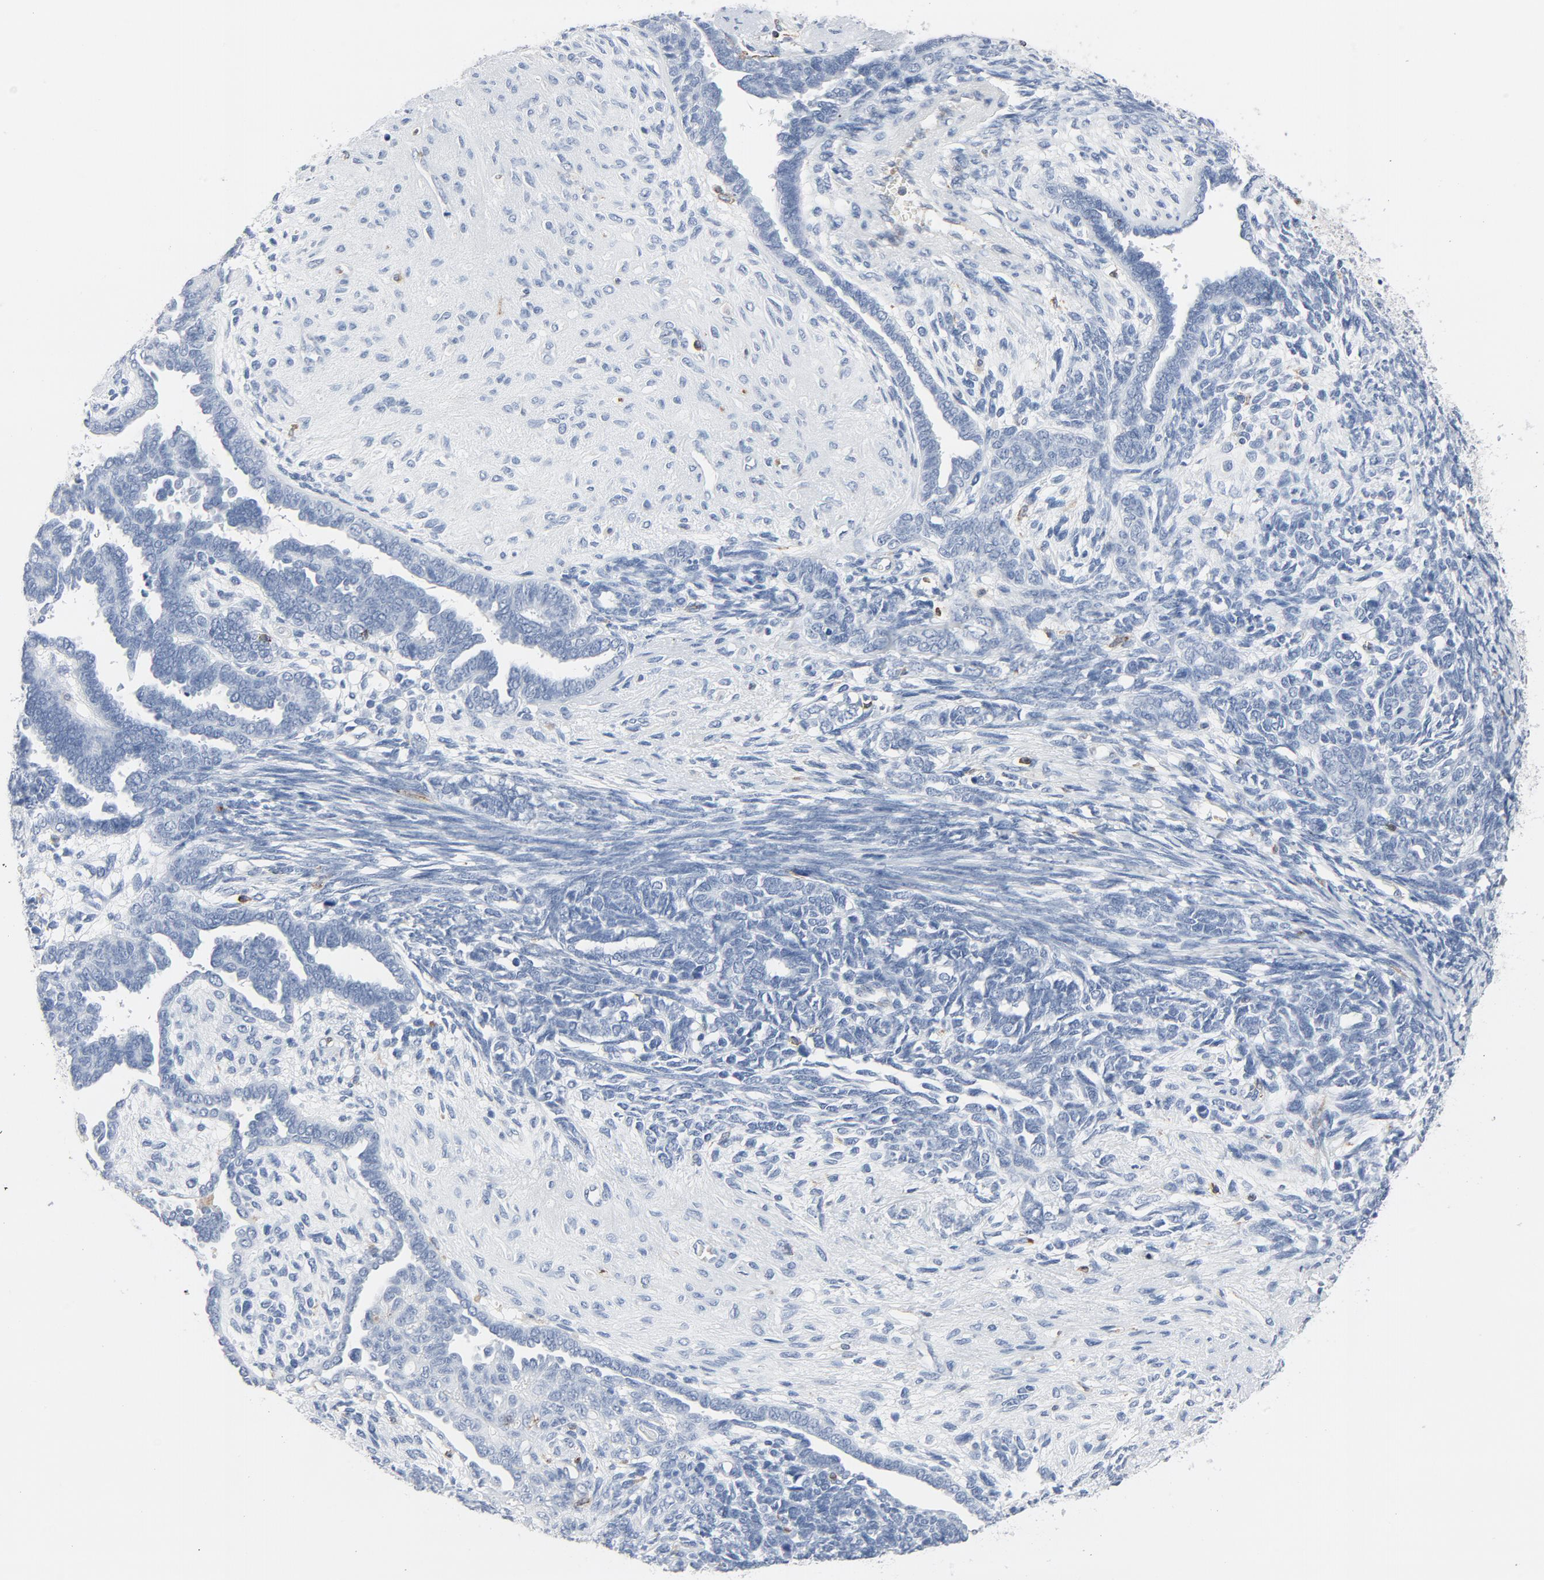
{"staining": {"intensity": "negative", "quantity": "none", "location": "none"}, "tissue": "endometrial cancer", "cell_type": "Tumor cells", "image_type": "cancer", "snomed": [{"axis": "morphology", "description": "Neoplasm, malignant, NOS"}, {"axis": "topography", "description": "Endometrium"}], "caption": "Tumor cells are negative for brown protein staining in endometrial cancer. (DAB (3,3'-diaminobenzidine) immunohistochemistry (IHC) with hematoxylin counter stain).", "gene": "LCP2", "patient": {"sex": "female", "age": 74}}